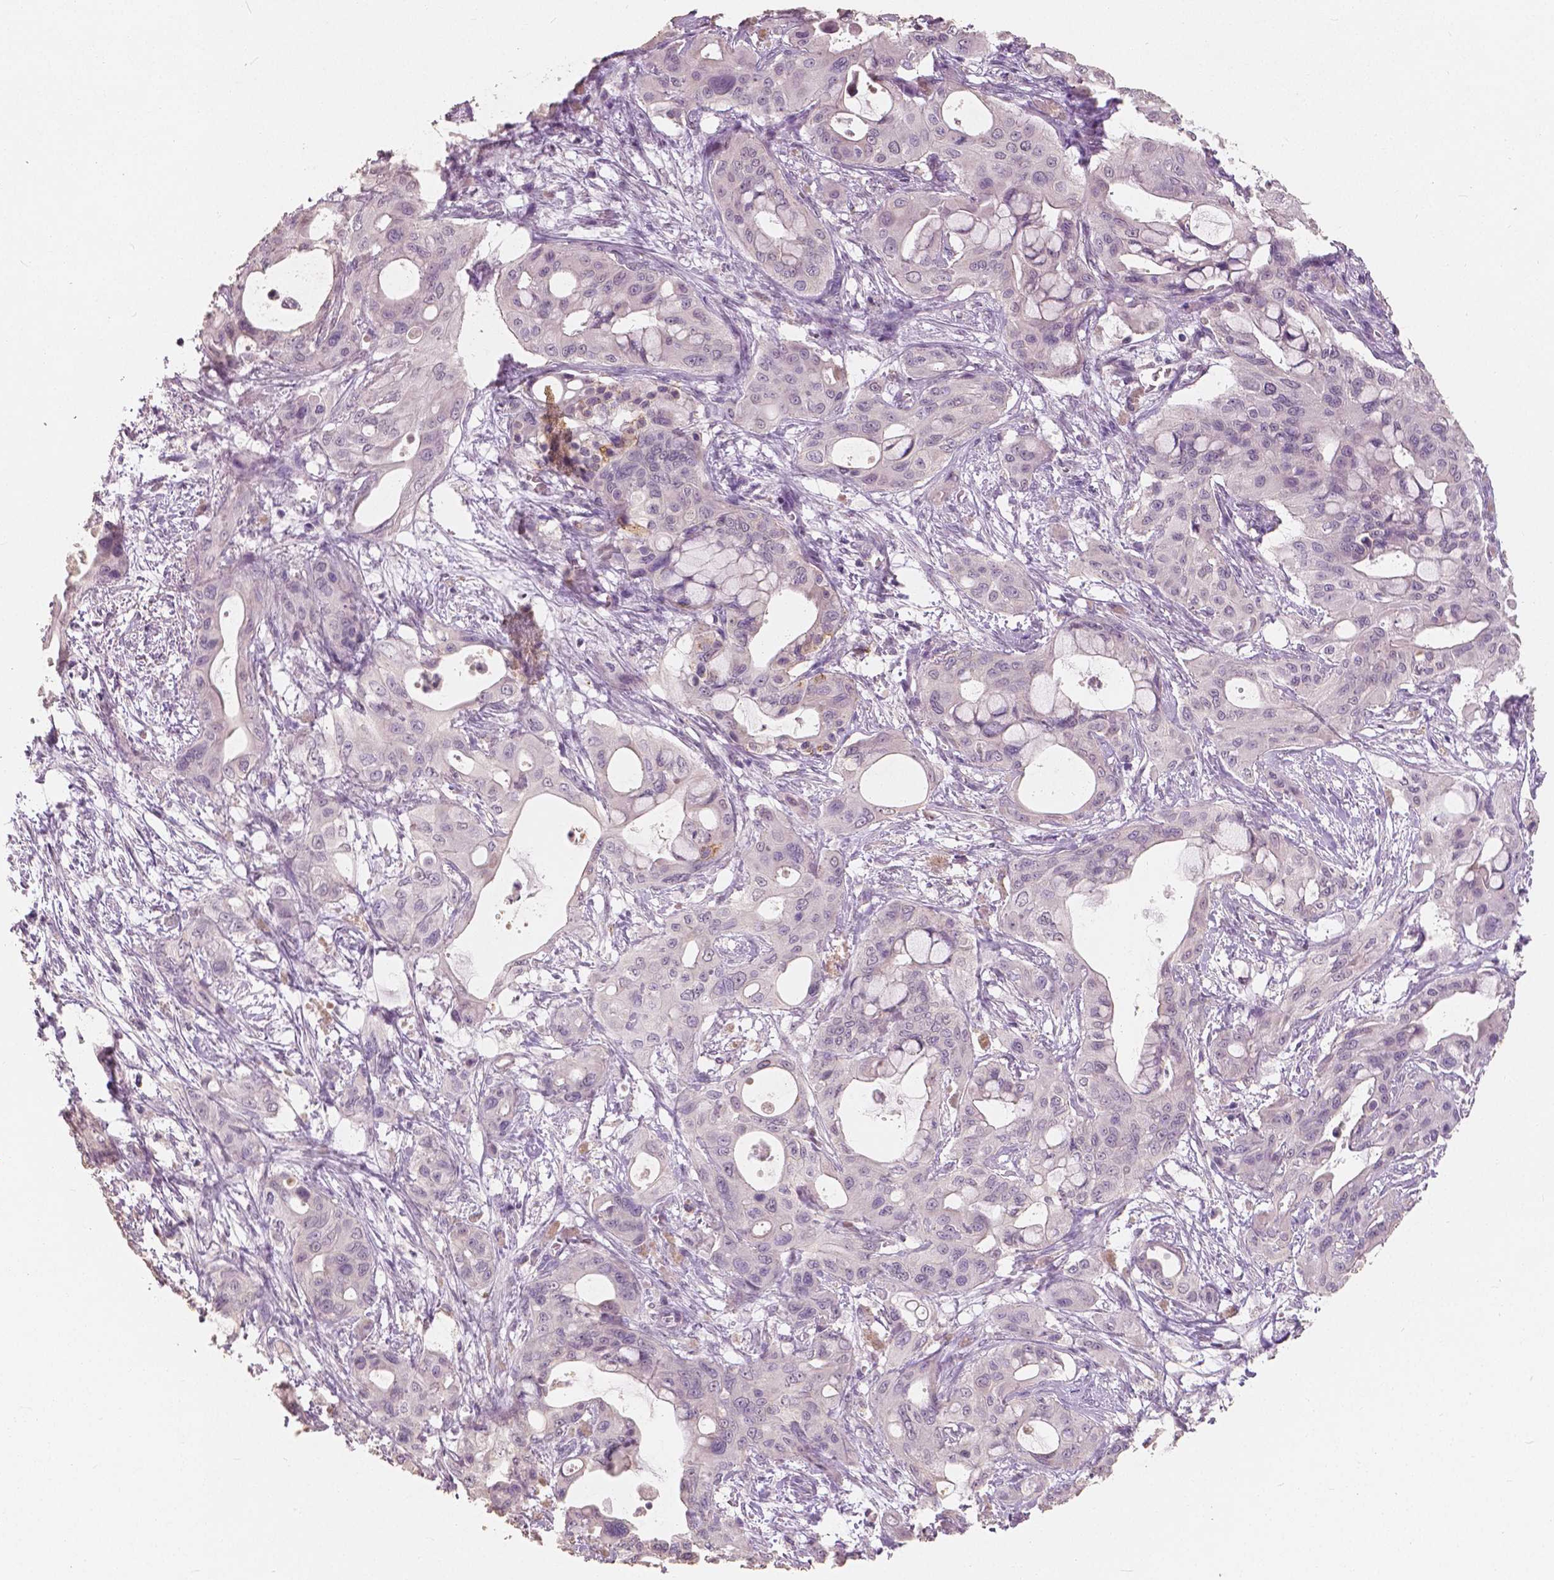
{"staining": {"intensity": "negative", "quantity": "none", "location": "none"}, "tissue": "pancreatic cancer", "cell_type": "Tumor cells", "image_type": "cancer", "snomed": [{"axis": "morphology", "description": "Adenocarcinoma, NOS"}, {"axis": "topography", "description": "Pancreas"}], "caption": "Protein analysis of pancreatic cancer (adenocarcinoma) displays no significant expression in tumor cells.", "gene": "SAT2", "patient": {"sex": "male", "age": 71}}